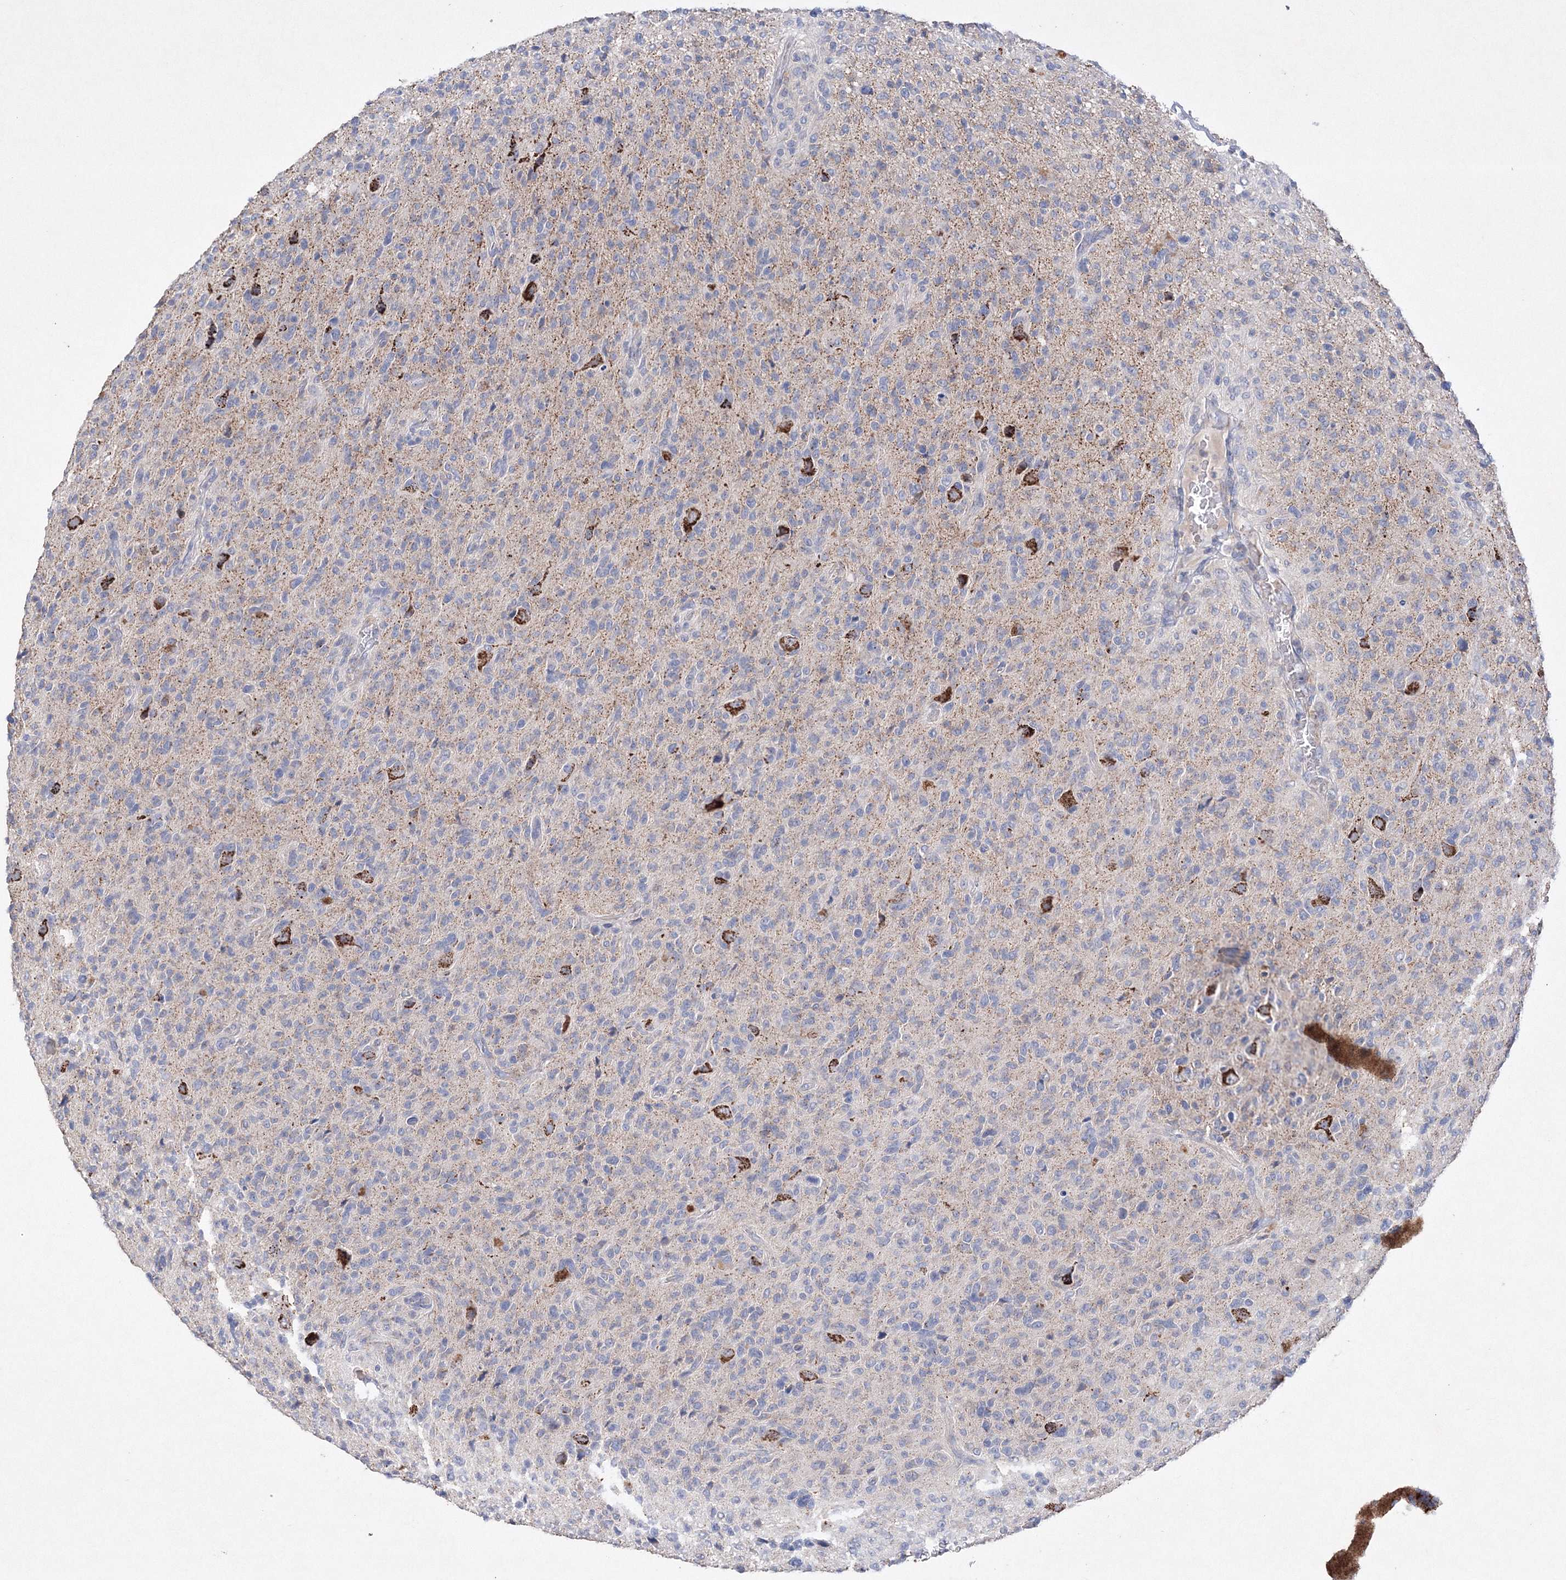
{"staining": {"intensity": "negative", "quantity": "none", "location": "none"}, "tissue": "glioma", "cell_type": "Tumor cells", "image_type": "cancer", "snomed": [{"axis": "morphology", "description": "Glioma, malignant, High grade"}, {"axis": "topography", "description": "Brain"}], "caption": "A histopathology image of glioma stained for a protein exhibits no brown staining in tumor cells. (DAB (3,3'-diaminobenzidine) IHC with hematoxylin counter stain).", "gene": "GLS", "patient": {"sex": "female", "age": 57}}